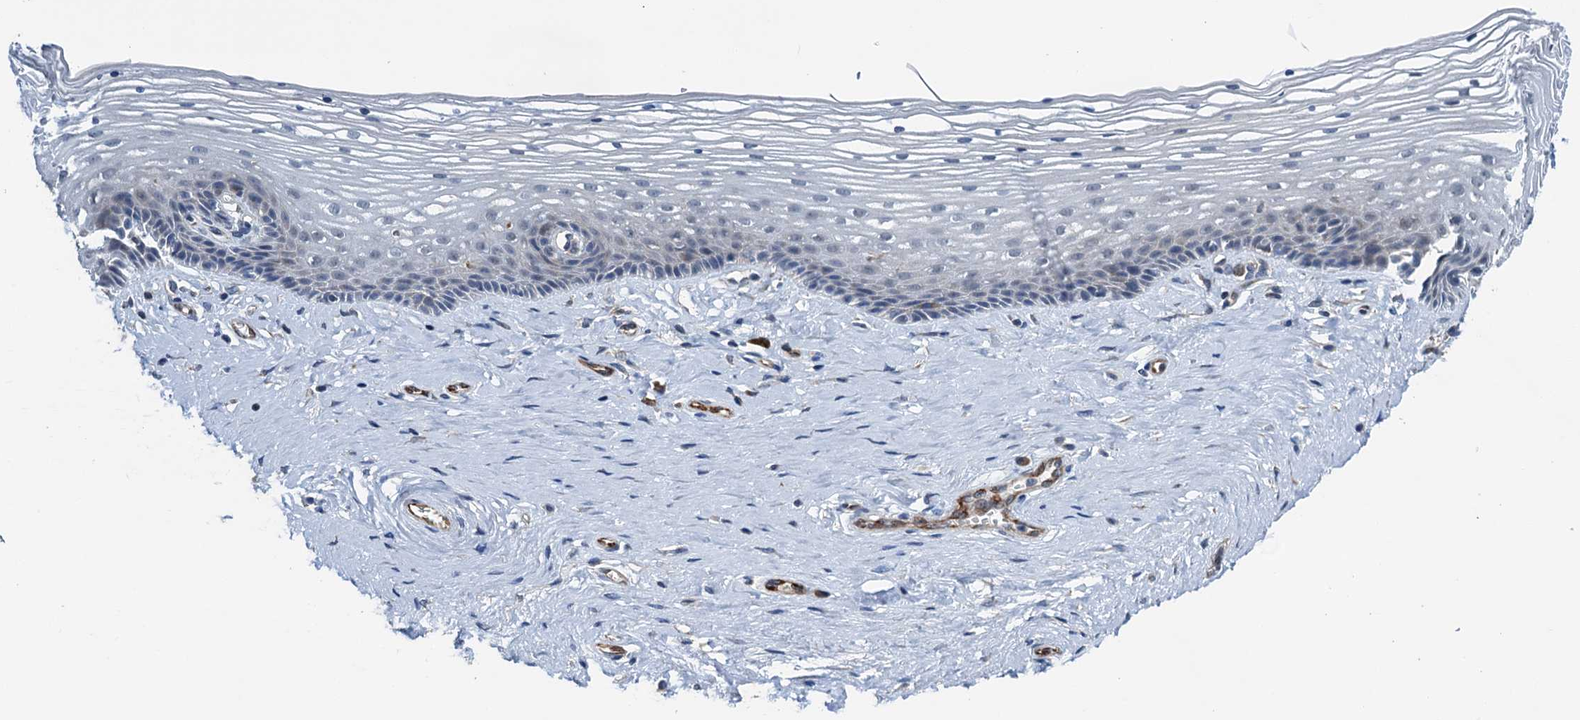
{"staining": {"intensity": "negative", "quantity": "none", "location": "none"}, "tissue": "vagina", "cell_type": "Squamous epithelial cells", "image_type": "normal", "snomed": [{"axis": "morphology", "description": "Normal tissue, NOS"}, {"axis": "topography", "description": "Vagina"}], "caption": "A high-resolution photomicrograph shows immunohistochemistry (IHC) staining of unremarkable vagina, which demonstrates no significant positivity in squamous epithelial cells.", "gene": "ELAC1", "patient": {"sex": "female", "age": 46}}